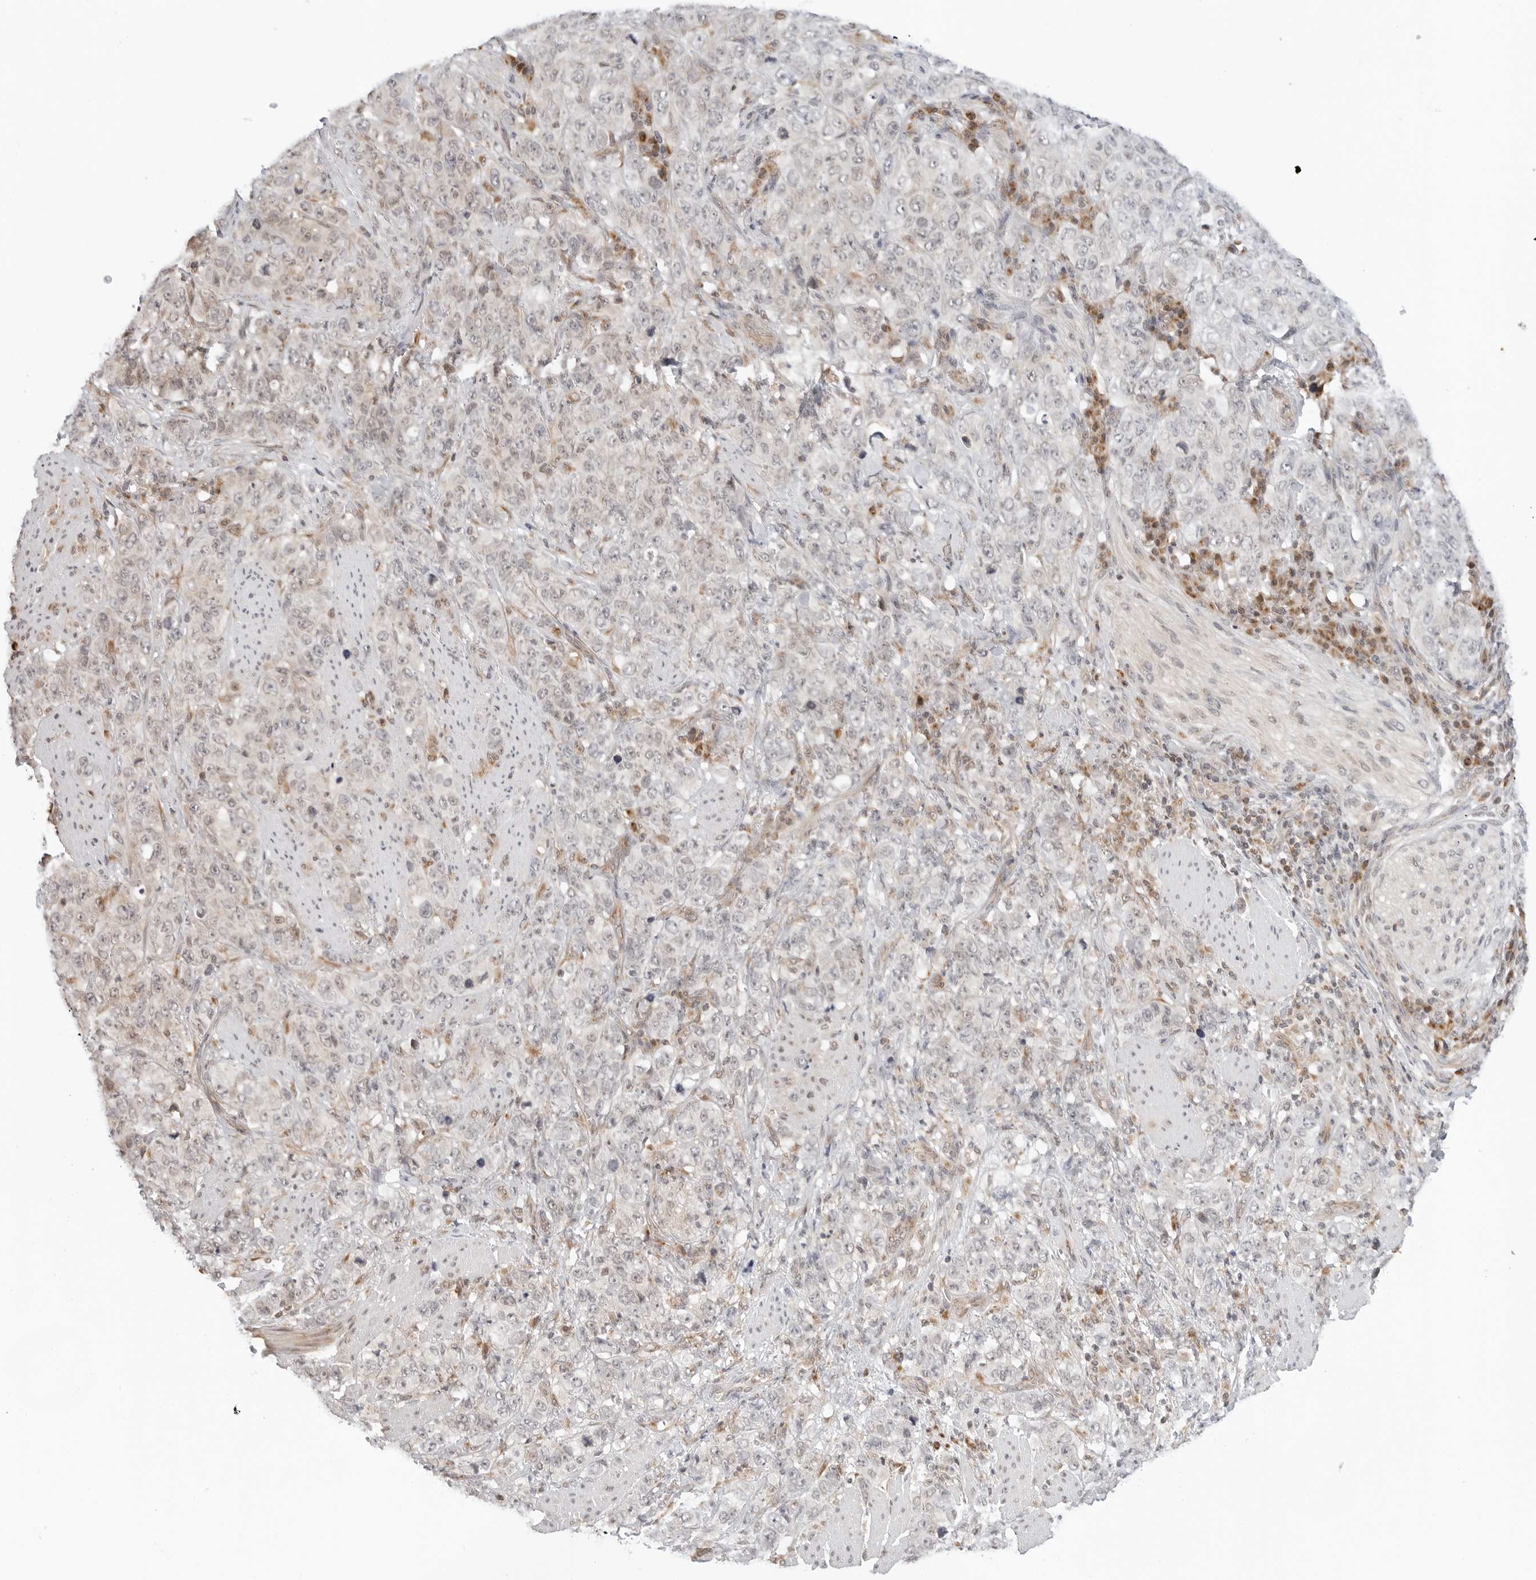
{"staining": {"intensity": "negative", "quantity": "none", "location": "none"}, "tissue": "stomach cancer", "cell_type": "Tumor cells", "image_type": "cancer", "snomed": [{"axis": "morphology", "description": "Adenocarcinoma, NOS"}, {"axis": "topography", "description": "Stomach"}], "caption": "The IHC image has no significant staining in tumor cells of adenocarcinoma (stomach) tissue.", "gene": "POLR3GL", "patient": {"sex": "male", "age": 48}}